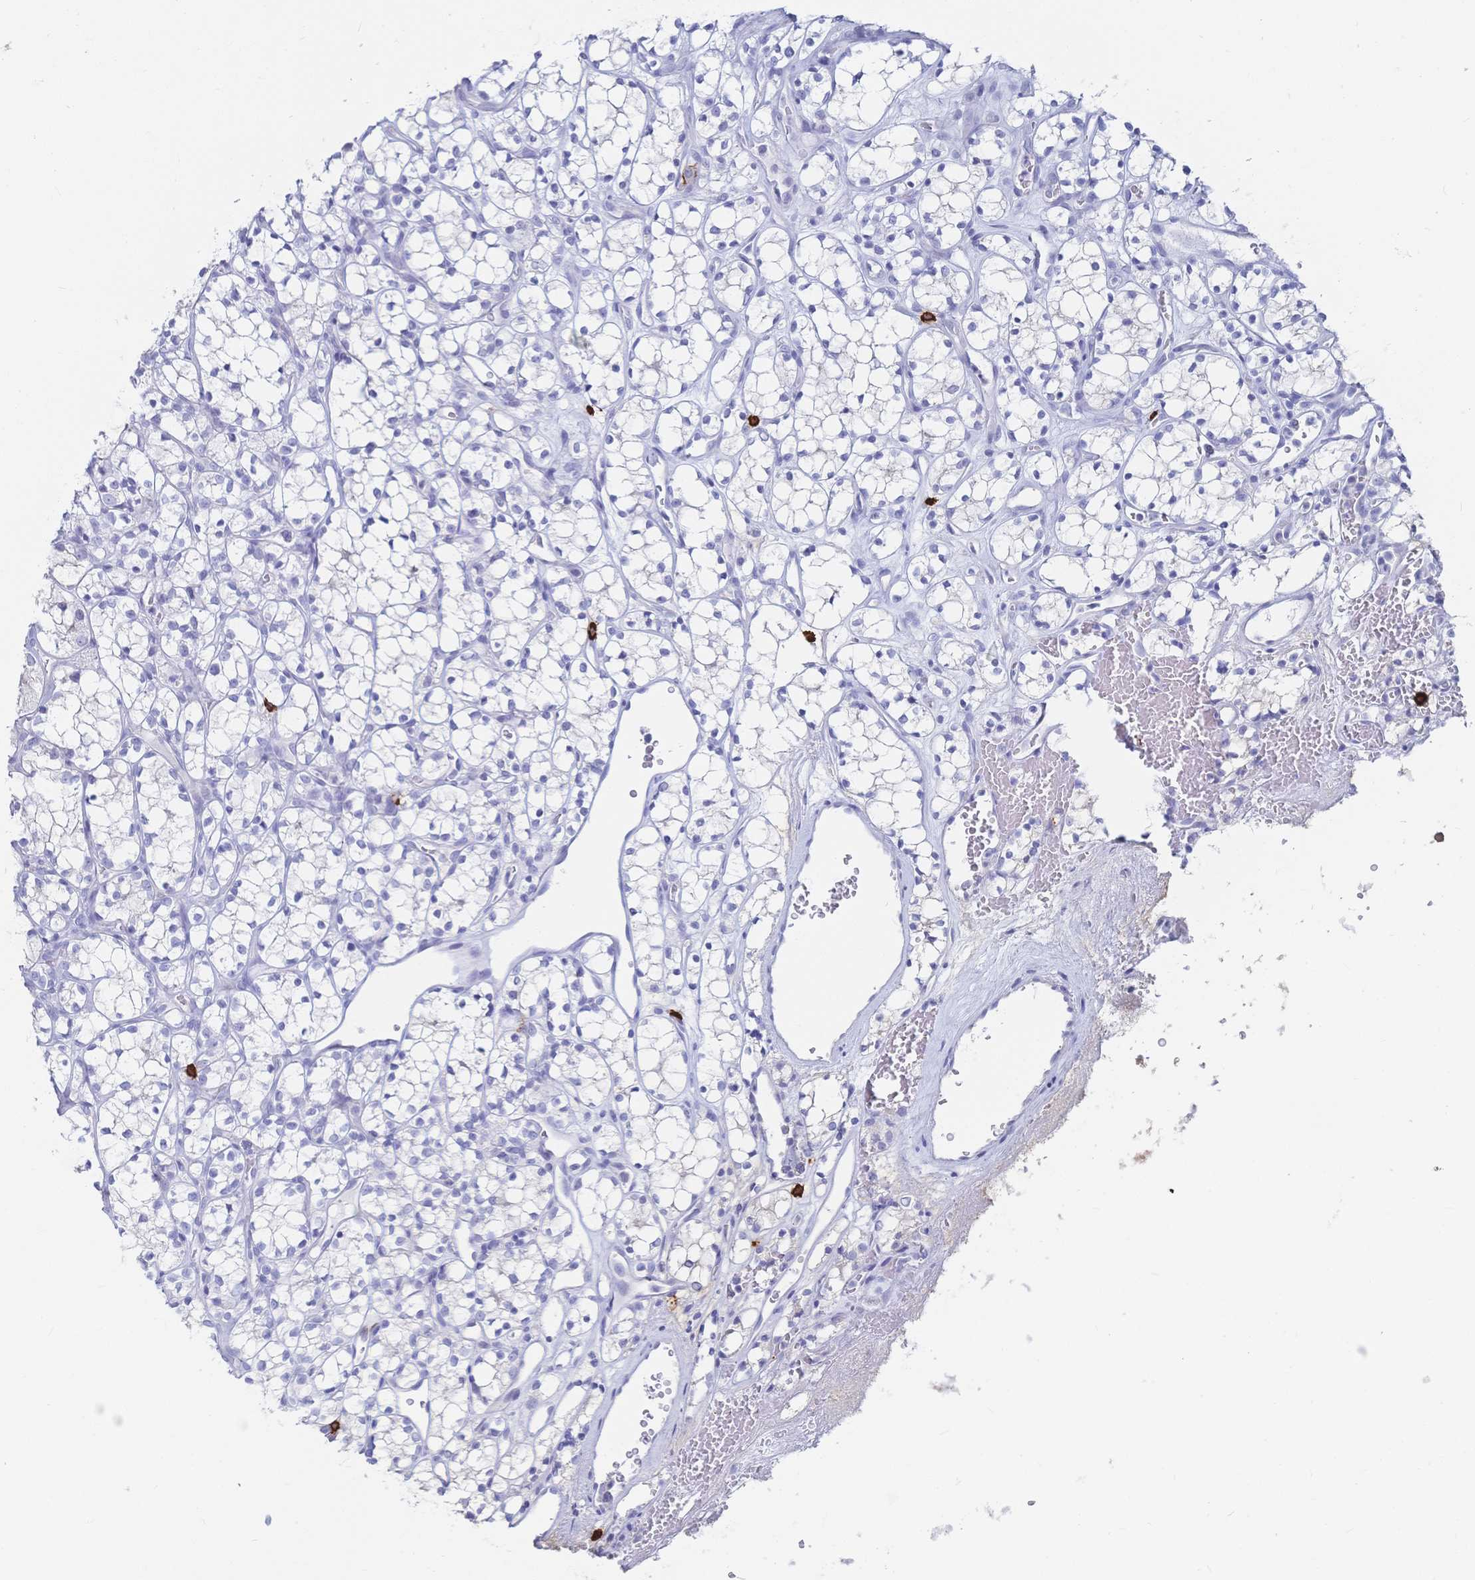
{"staining": {"intensity": "negative", "quantity": "none", "location": "none"}, "tissue": "renal cancer", "cell_type": "Tumor cells", "image_type": "cancer", "snomed": [{"axis": "morphology", "description": "Adenocarcinoma, NOS"}, {"axis": "topography", "description": "Kidney"}], "caption": "Tumor cells show no significant protein expression in renal cancer (adenocarcinoma). (Stains: DAB (3,3'-diaminobenzidine) immunohistochemistry (IHC) with hematoxylin counter stain, Microscopy: brightfield microscopy at high magnification).", "gene": "IL2RB", "patient": {"sex": "female", "age": 69}}